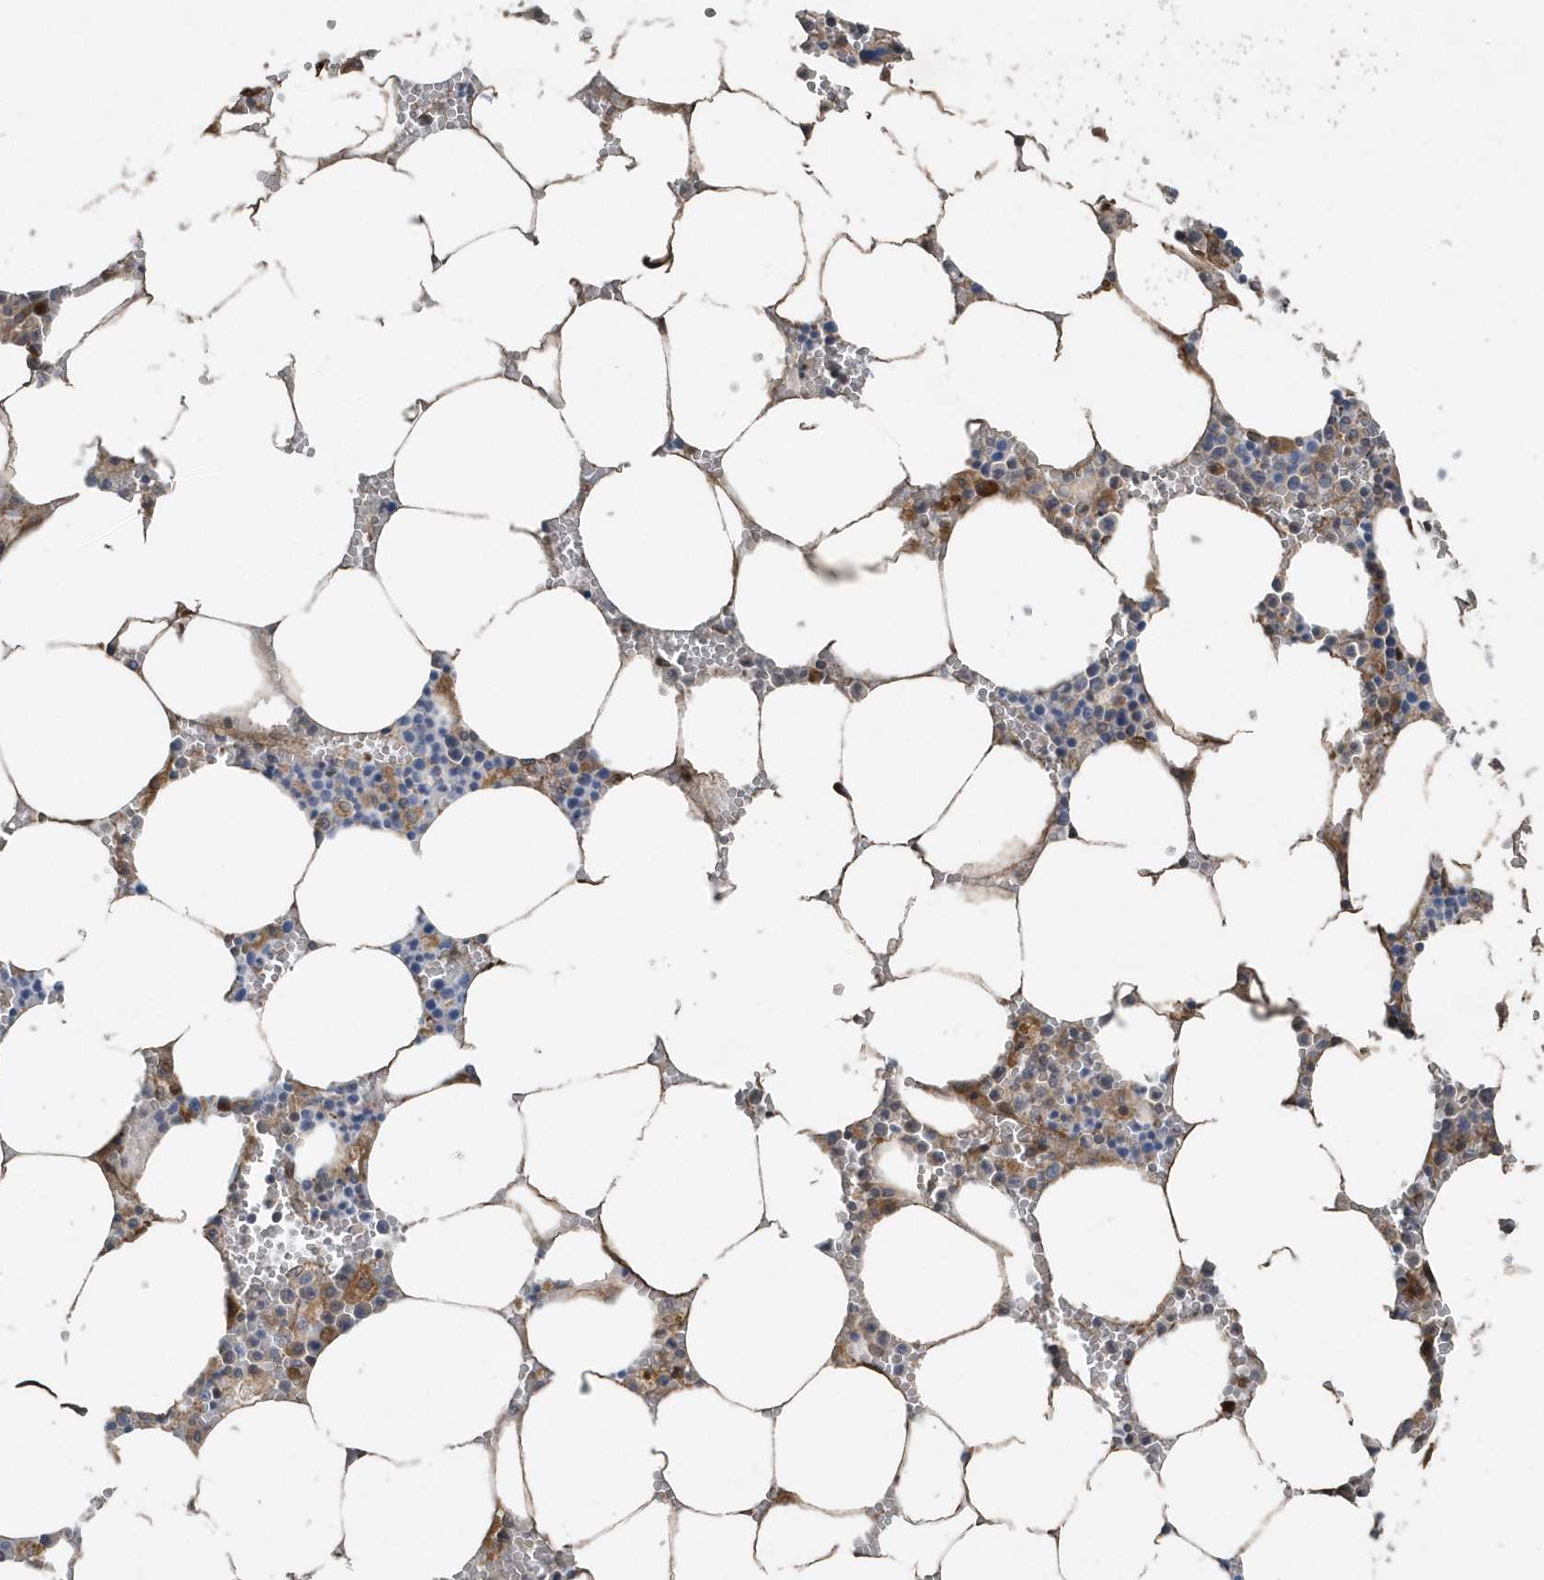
{"staining": {"intensity": "moderate", "quantity": "<25%", "location": "cytoplasmic/membranous"}, "tissue": "bone marrow", "cell_type": "Hematopoietic cells", "image_type": "normal", "snomed": [{"axis": "morphology", "description": "Normal tissue, NOS"}, {"axis": "topography", "description": "Bone marrow"}], "caption": "Immunohistochemical staining of unremarkable human bone marrow demonstrates low levels of moderate cytoplasmic/membranous staining in about <25% of hematopoietic cells. (DAB IHC, brown staining for protein, blue staining for nuclei).", "gene": "MCC", "patient": {"sex": "male", "age": 70}}